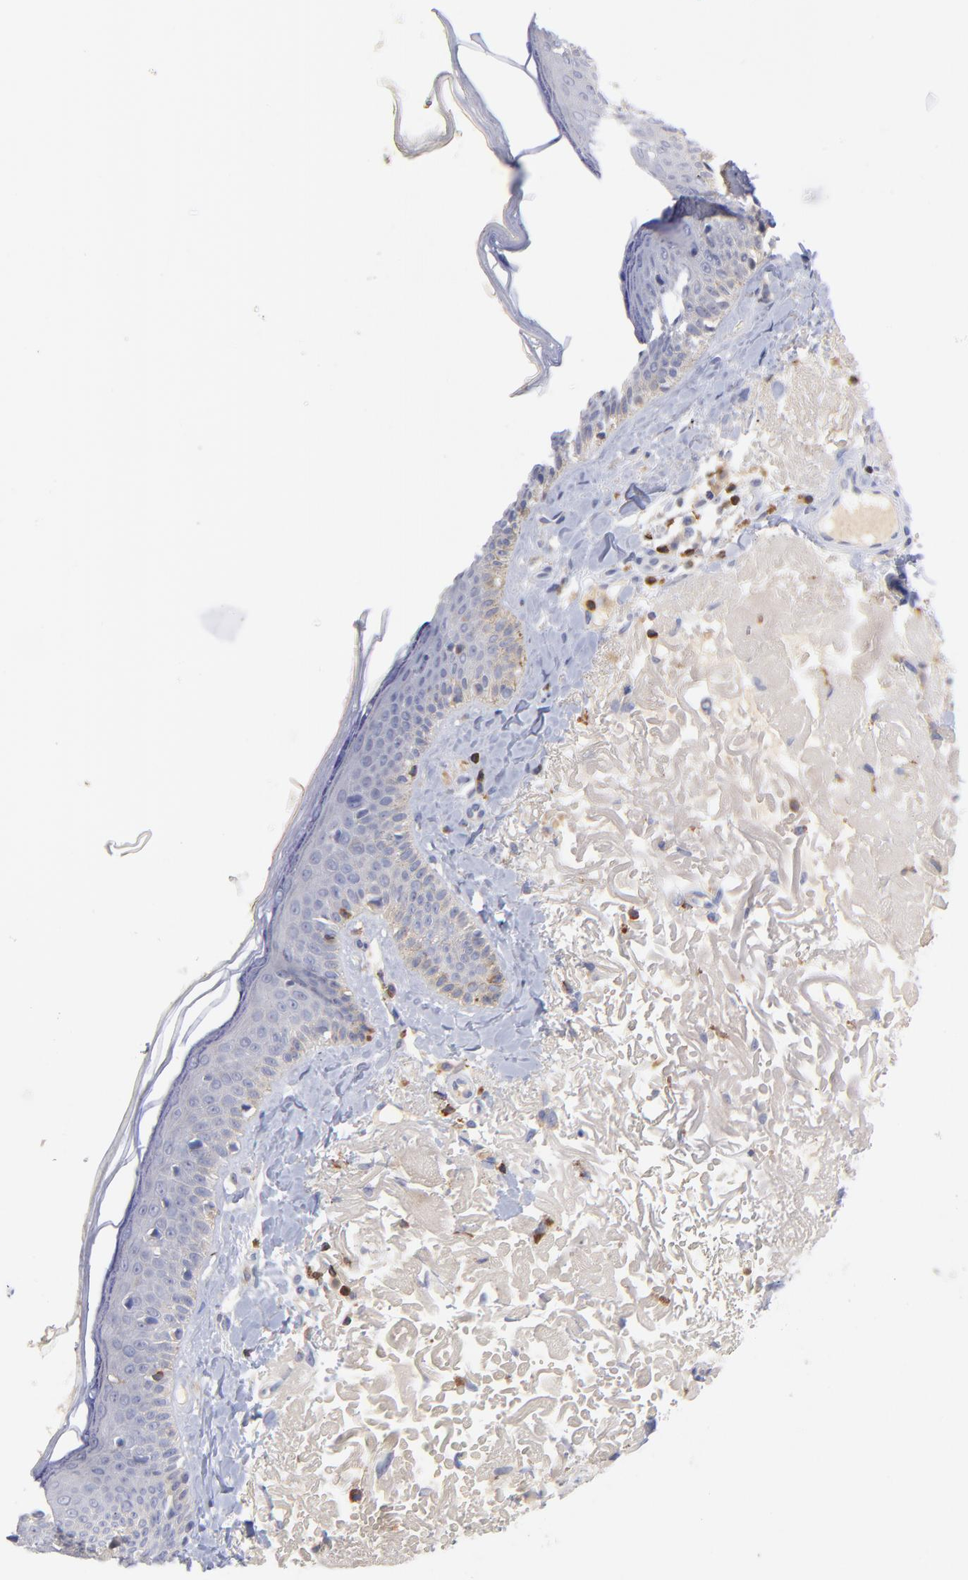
{"staining": {"intensity": "weak", "quantity": "<25%", "location": "cytoplasmic/membranous"}, "tissue": "skin cancer", "cell_type": "Tumor cells", "image_type": "cancer", "snomed": [{"axis": "morphology", "description": "Basal cell carcinoma"}, {"axis": "topography", "description": "Skin"}], "caption": "DAB immunohistochemical staining of human skin basal cell carcinoma shows no significant staining in tumor cells.", "gene": "KREMEN2", "patient": {"sex": "male", "age": 74}}